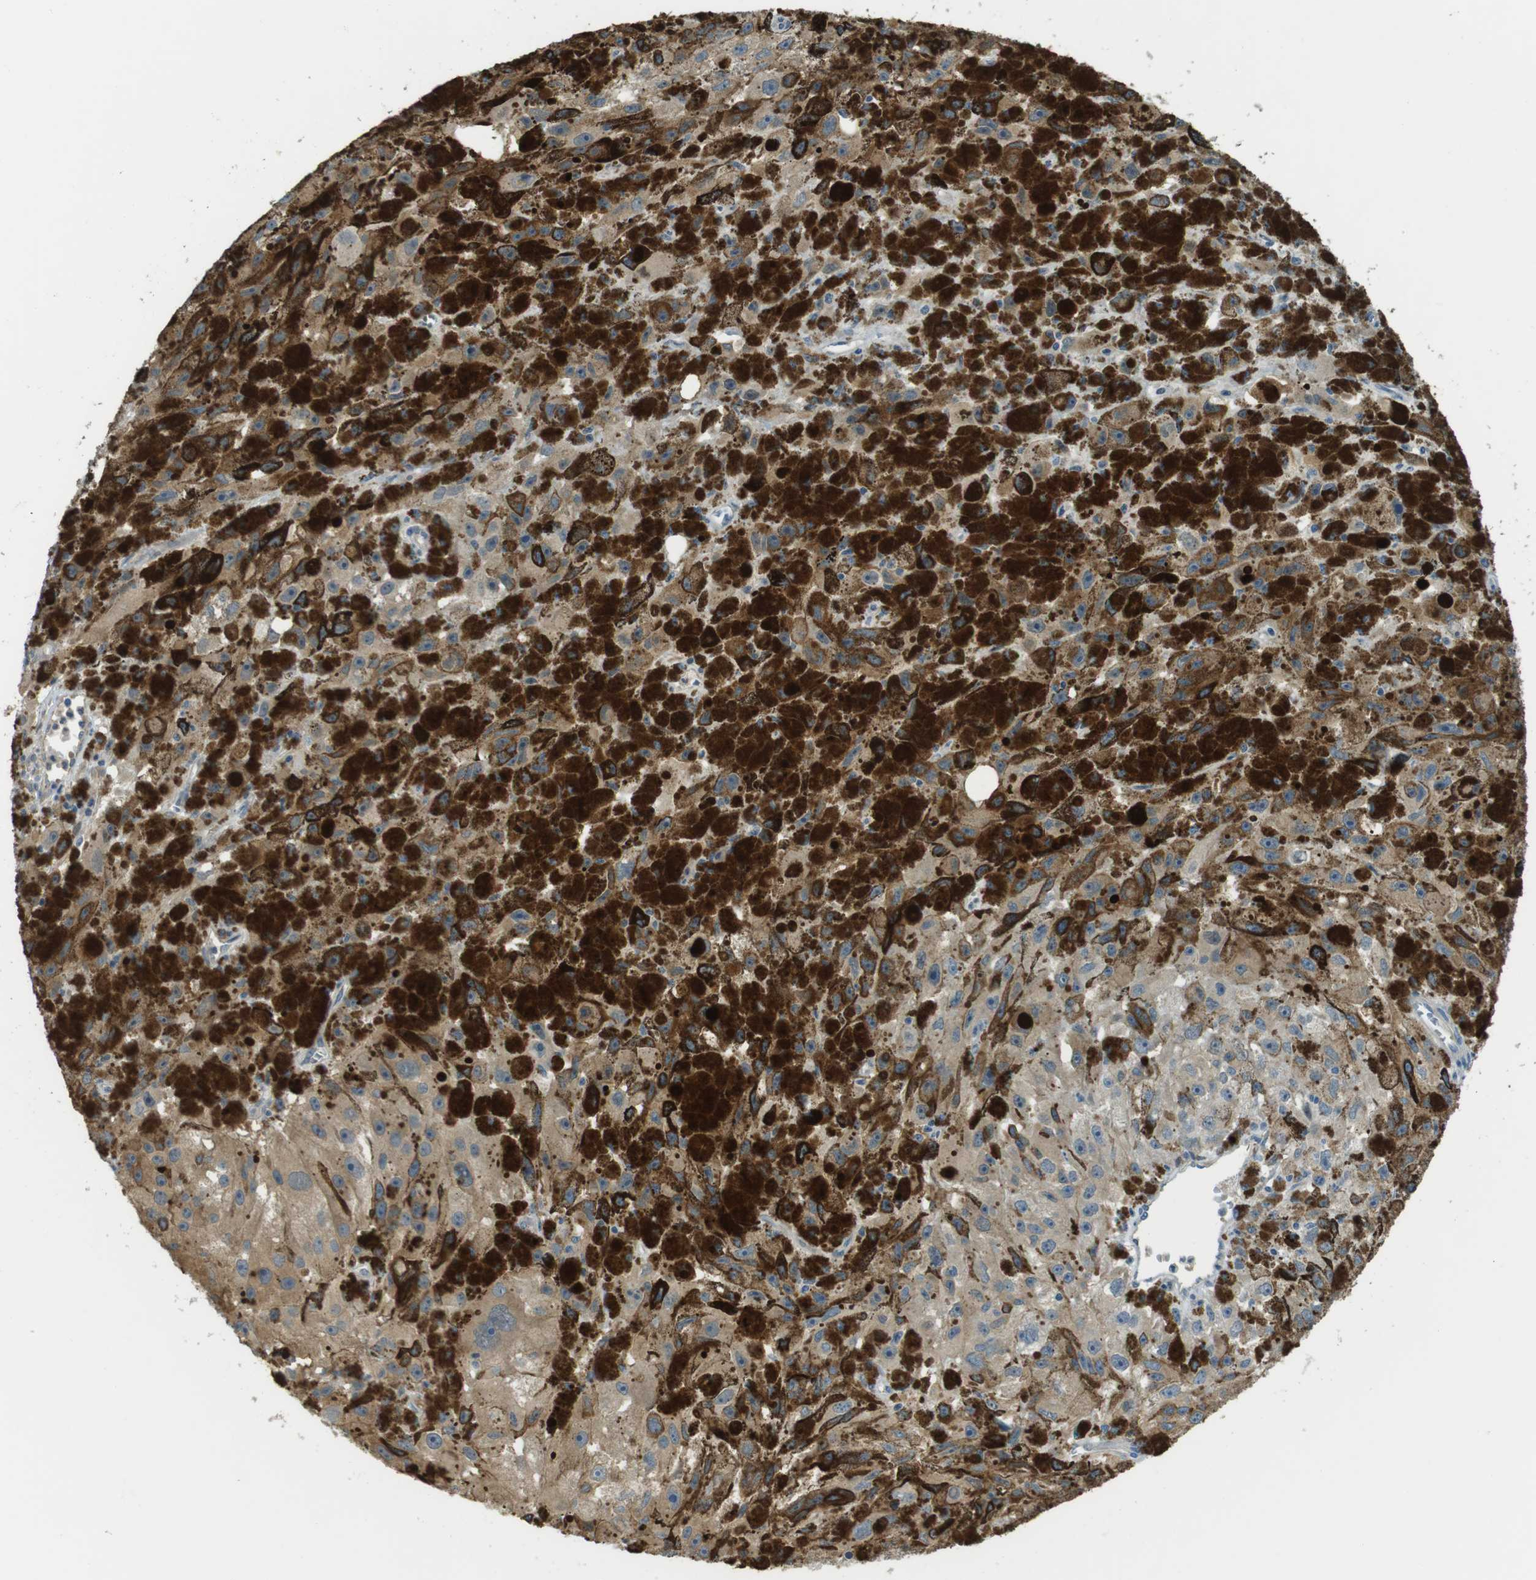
{"staining": {"intensity": "weak", "quantity": ">75%", "location": "cytoplasmic/membranous"}, "tissue": "melanoma", "cell_type": "Tumor cells", "image_type": "cancer", "snomed": [{"axis": "morphology", "description": "Malignant melanoma, NOS"}, {"axis": "topography", "description": "Skin"}], "caption": "Immunohistochemical staining of human melanoma shows low levels of weak cytoplasmic/membranous protein positivity in approximately >75% of tumor cells. The staining is performed using DAB brown chromogen to label protein expression. The nuclei are counter-stained blue using hematoxylin.", "gene": "ABHD15", "patient": {"sex": "female", "age": 104}}